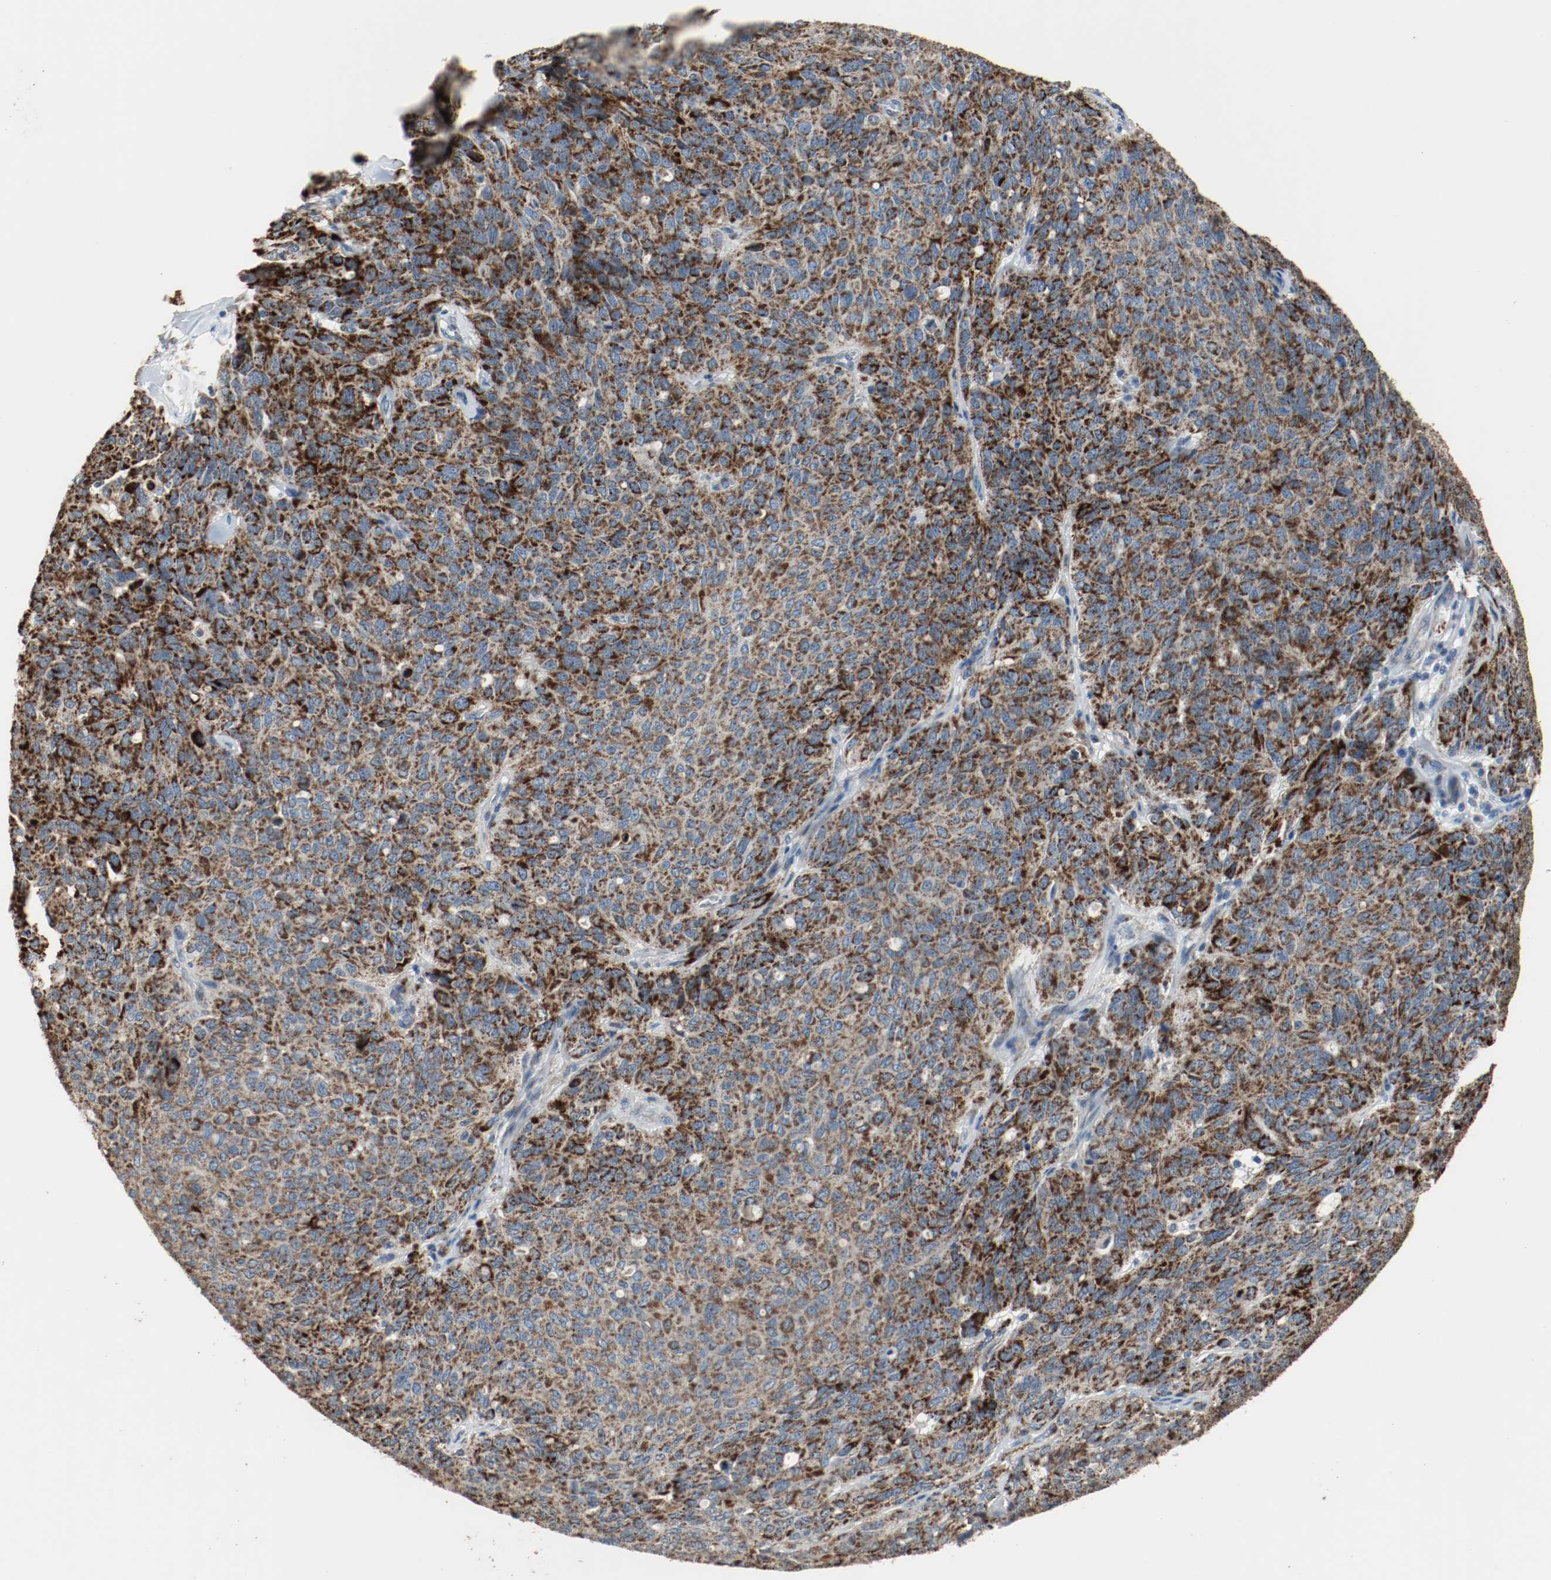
{"staining": {"intensity": "strong", "quantity": ">75%", "location": "cytoplasmic/membranous"}, "tissue": "ovarian cancer", "cell_type": "Tumor cells", "image_type": "cancer", "snomed": [{"axis": "morphology", "description": "Carcinoma, endometroid"}, {"axis": "topography", "description": "Ovary"}], "caption": "IHC of ovarian endometroid carcinoma reveals high levels of strong cytoplasmic/membranous positivity in about >75% of tumor cells.", "gene": "ALDH4A1", "patient": {"sex": "female", "age": 60}}